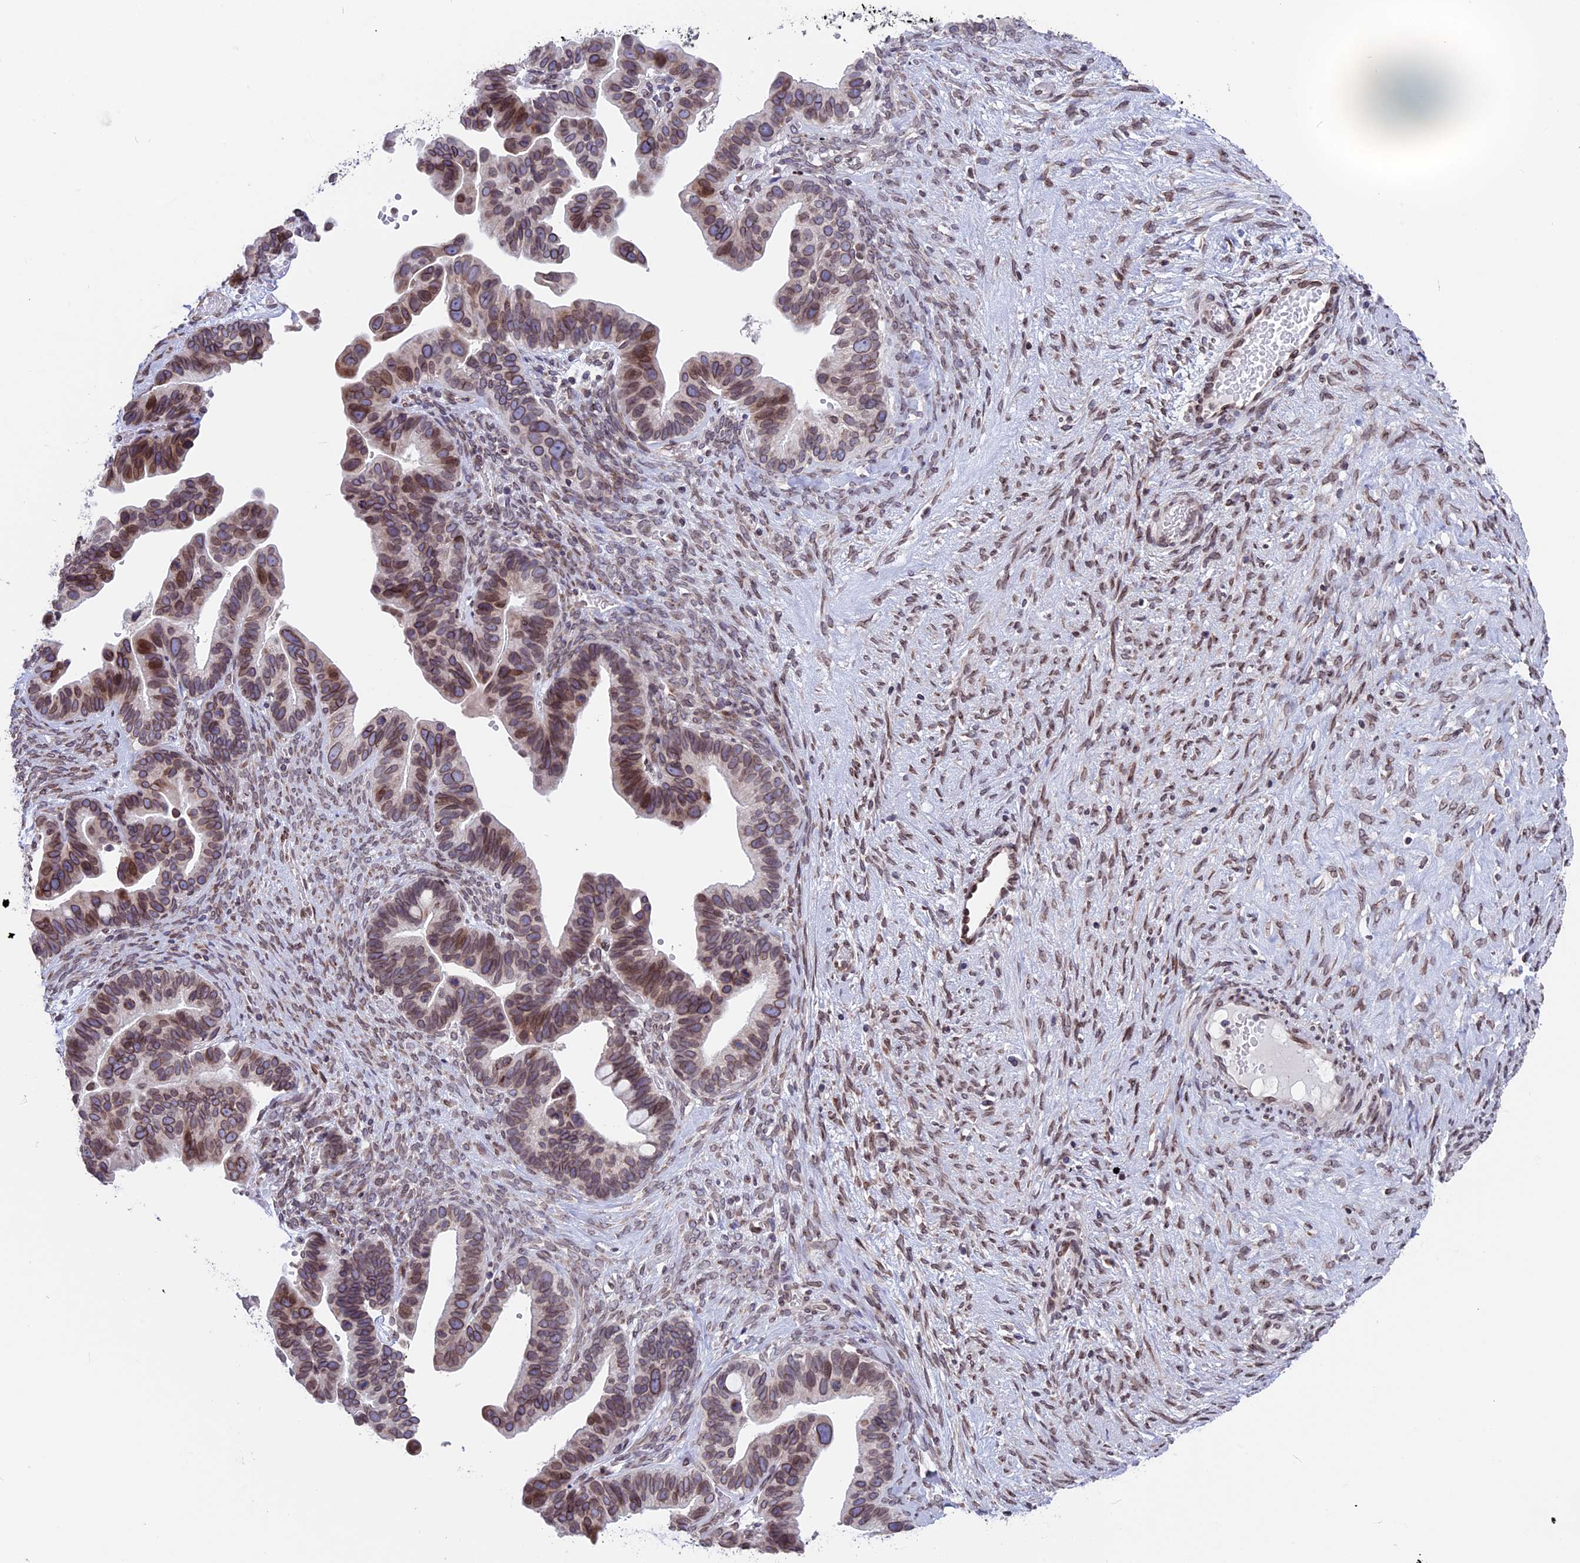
{"staining": {"intensity": "moderate", "quantity": ">75%", "location": "cytoplasmic/membranous,nuclear"}, "tissue": "ovarian cancer", "cell_type": "Tumor cells", "image_type": "cancer", "snomed": [{"axis": "morphology", "description": "Cystadenocarcinoma, serous, NOS"}, {"axis": "topography", "description": "Ovary"}], "caption": "Moderate cytoplasmic/membranous and nuclear protein expression is appreciated in approximately >75% of tumor cells in ovarian cancer (serous cystadenocarcinoma).", "gene": "PTCHD4", "patient": {"sex": "female", "age": 56}}